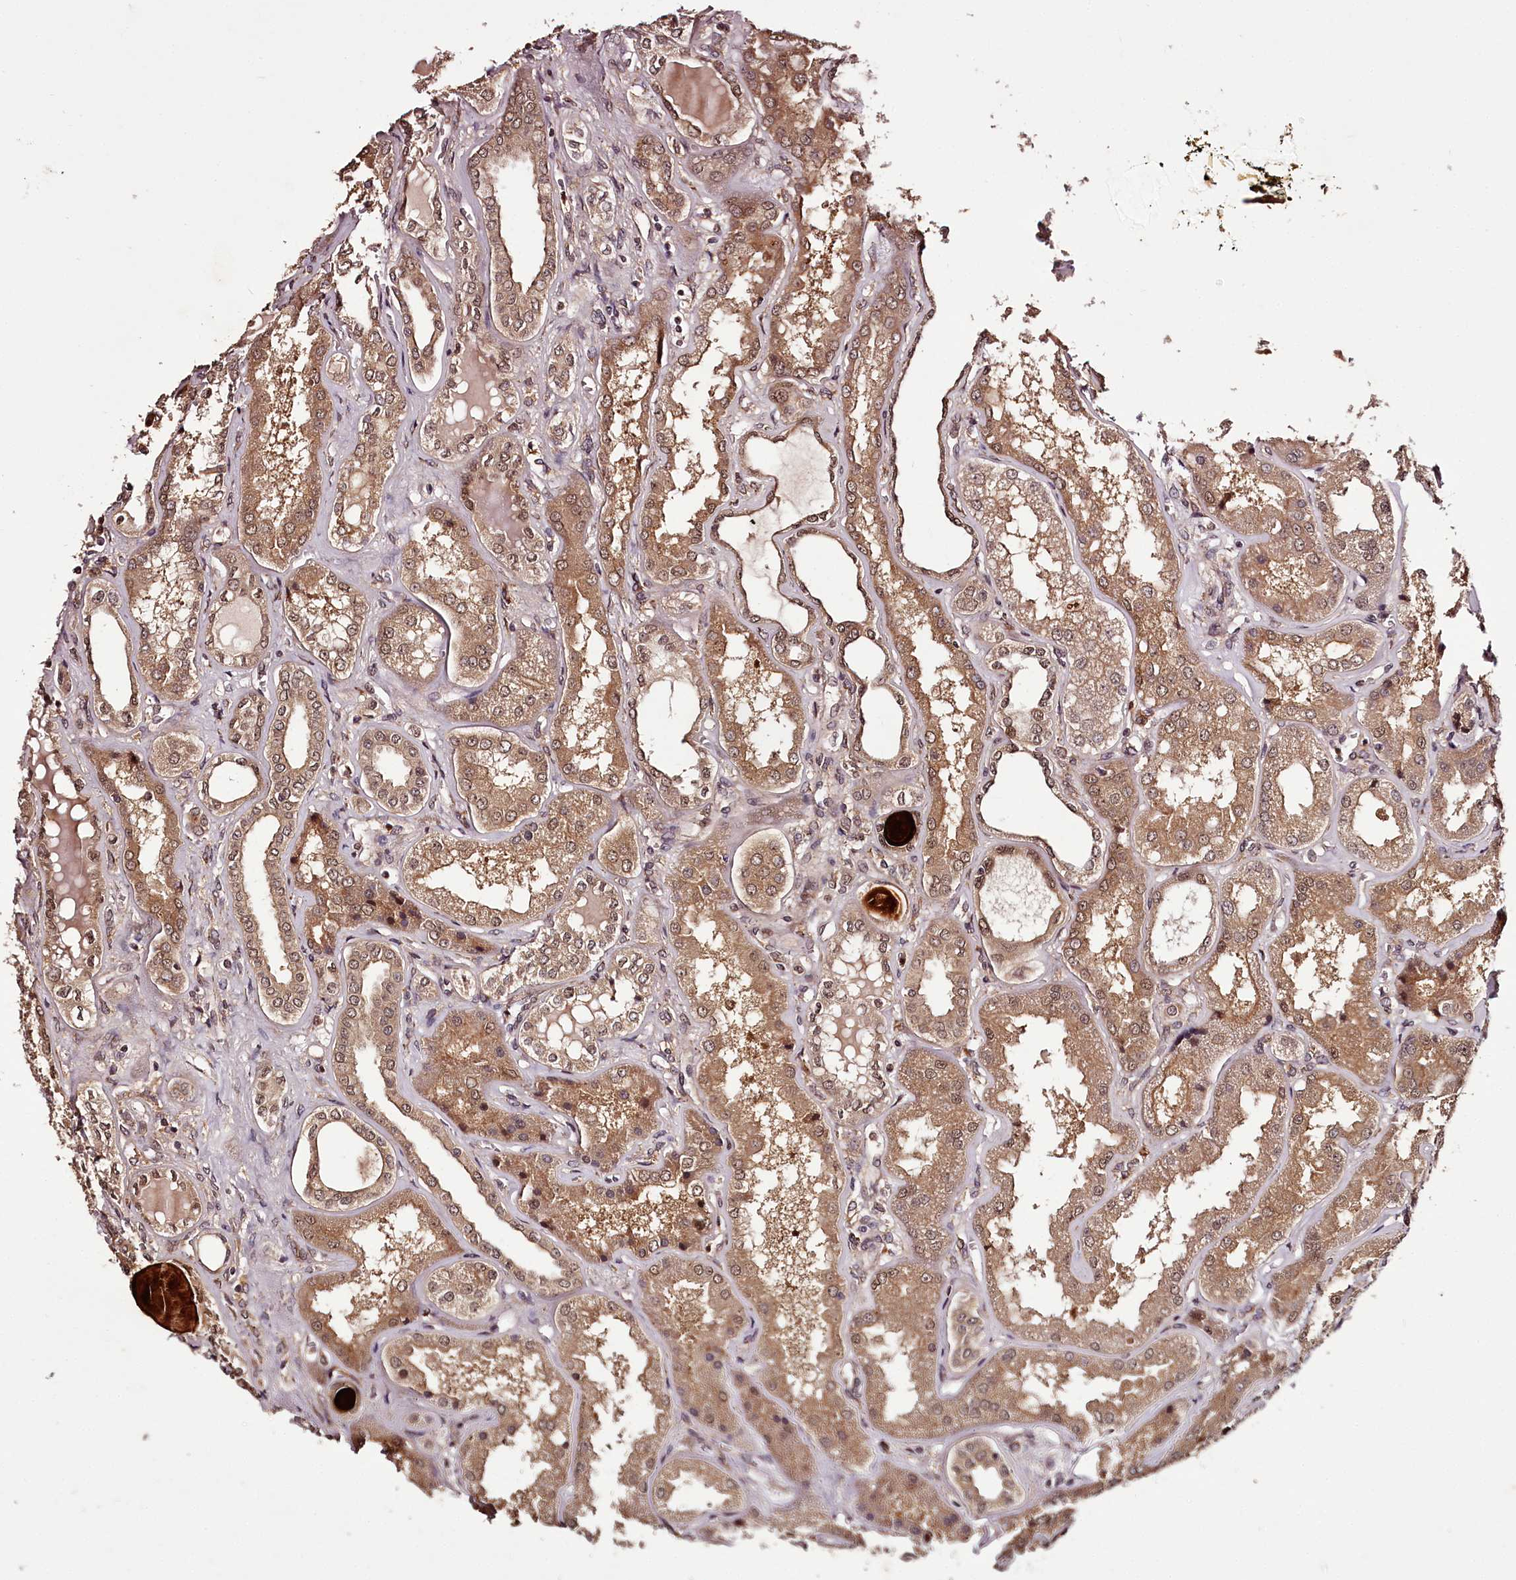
{"staining": {"intensity": "moderate", "quantity": ">75%", "location": "cytoplasmic/membranous,nuclear"}, "tissue": "kidney", "cell_type": "Cells in glomeruli", "image_type": "normal", "snomed": [{"axis": "morphology", "description": "Normal tissue, NOS"}, {"axis": "topography", "description": "Kidney"}], "caption": "Protein staining by immunohistochemistry (IHC) reveals moderate cytoplasmic/membranous,nuclear staining in approximately >75% of cells in glomeruli in normal kidney. (DAB (3,3'-diaminobenzidine) IHC, brown staining for protein, blue staining for nuclei).", "gene": "MAML3", "patient": {"sex": "female", "age": 56}}